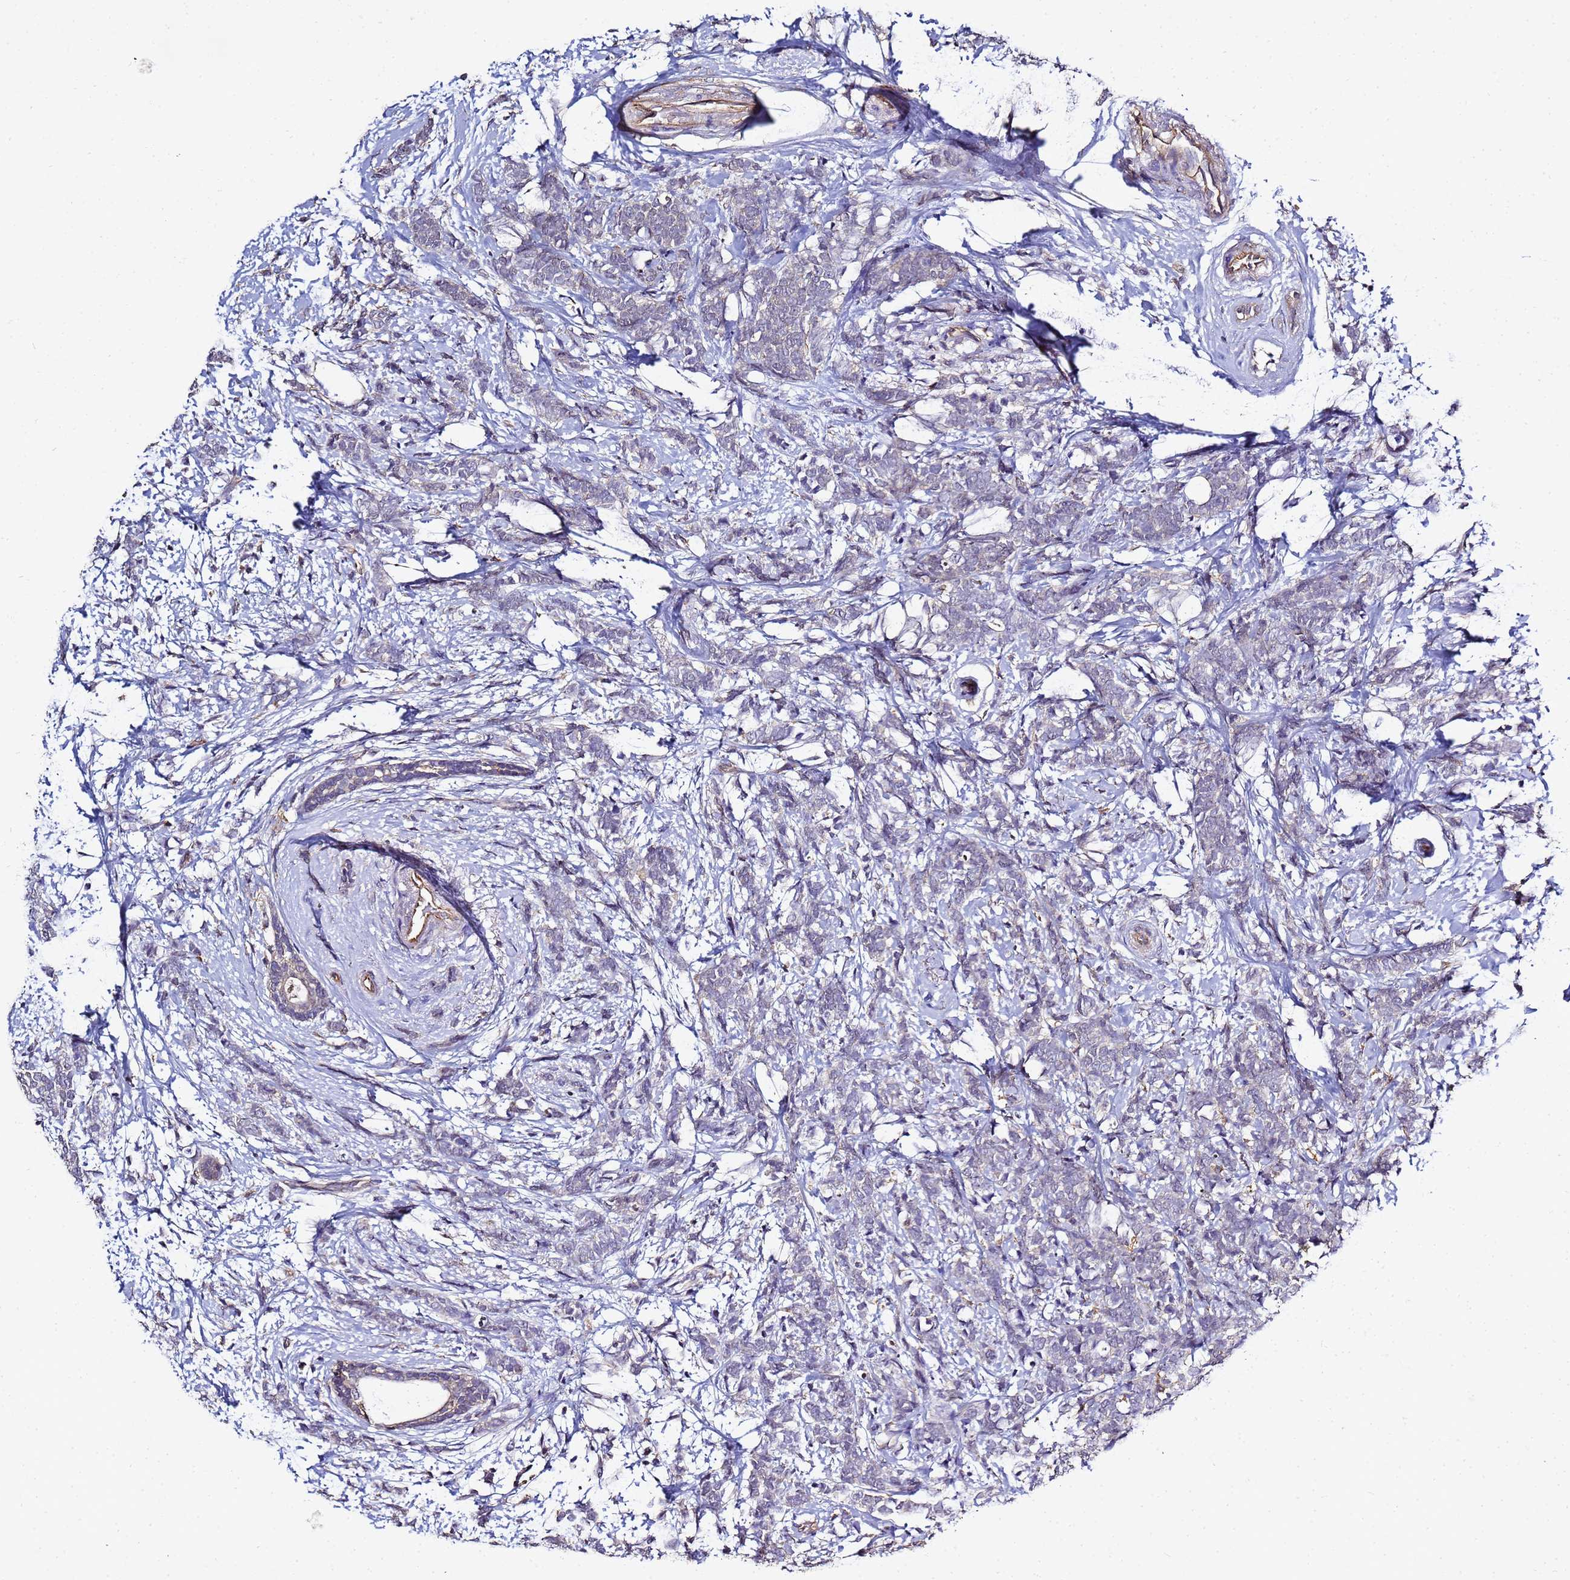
{"staining": {"intensity": "negative", "quantity": "none", "location": "none"}, "tissue": "breast cancer", "cell_type": "Tumor cells", "image_type": "cancer", "snomed": [{"axis": "morphology", "description": "Lobular carcinoma"}, {"axis": "topography", "description": "Breast"}], "caption": "Breast cancer (lobular carcinoma) stained for a protein using IHC reveals no staining tumor cells.", "gene": "ENOPH1", "patient": {"sex": "female", "age": 58}}